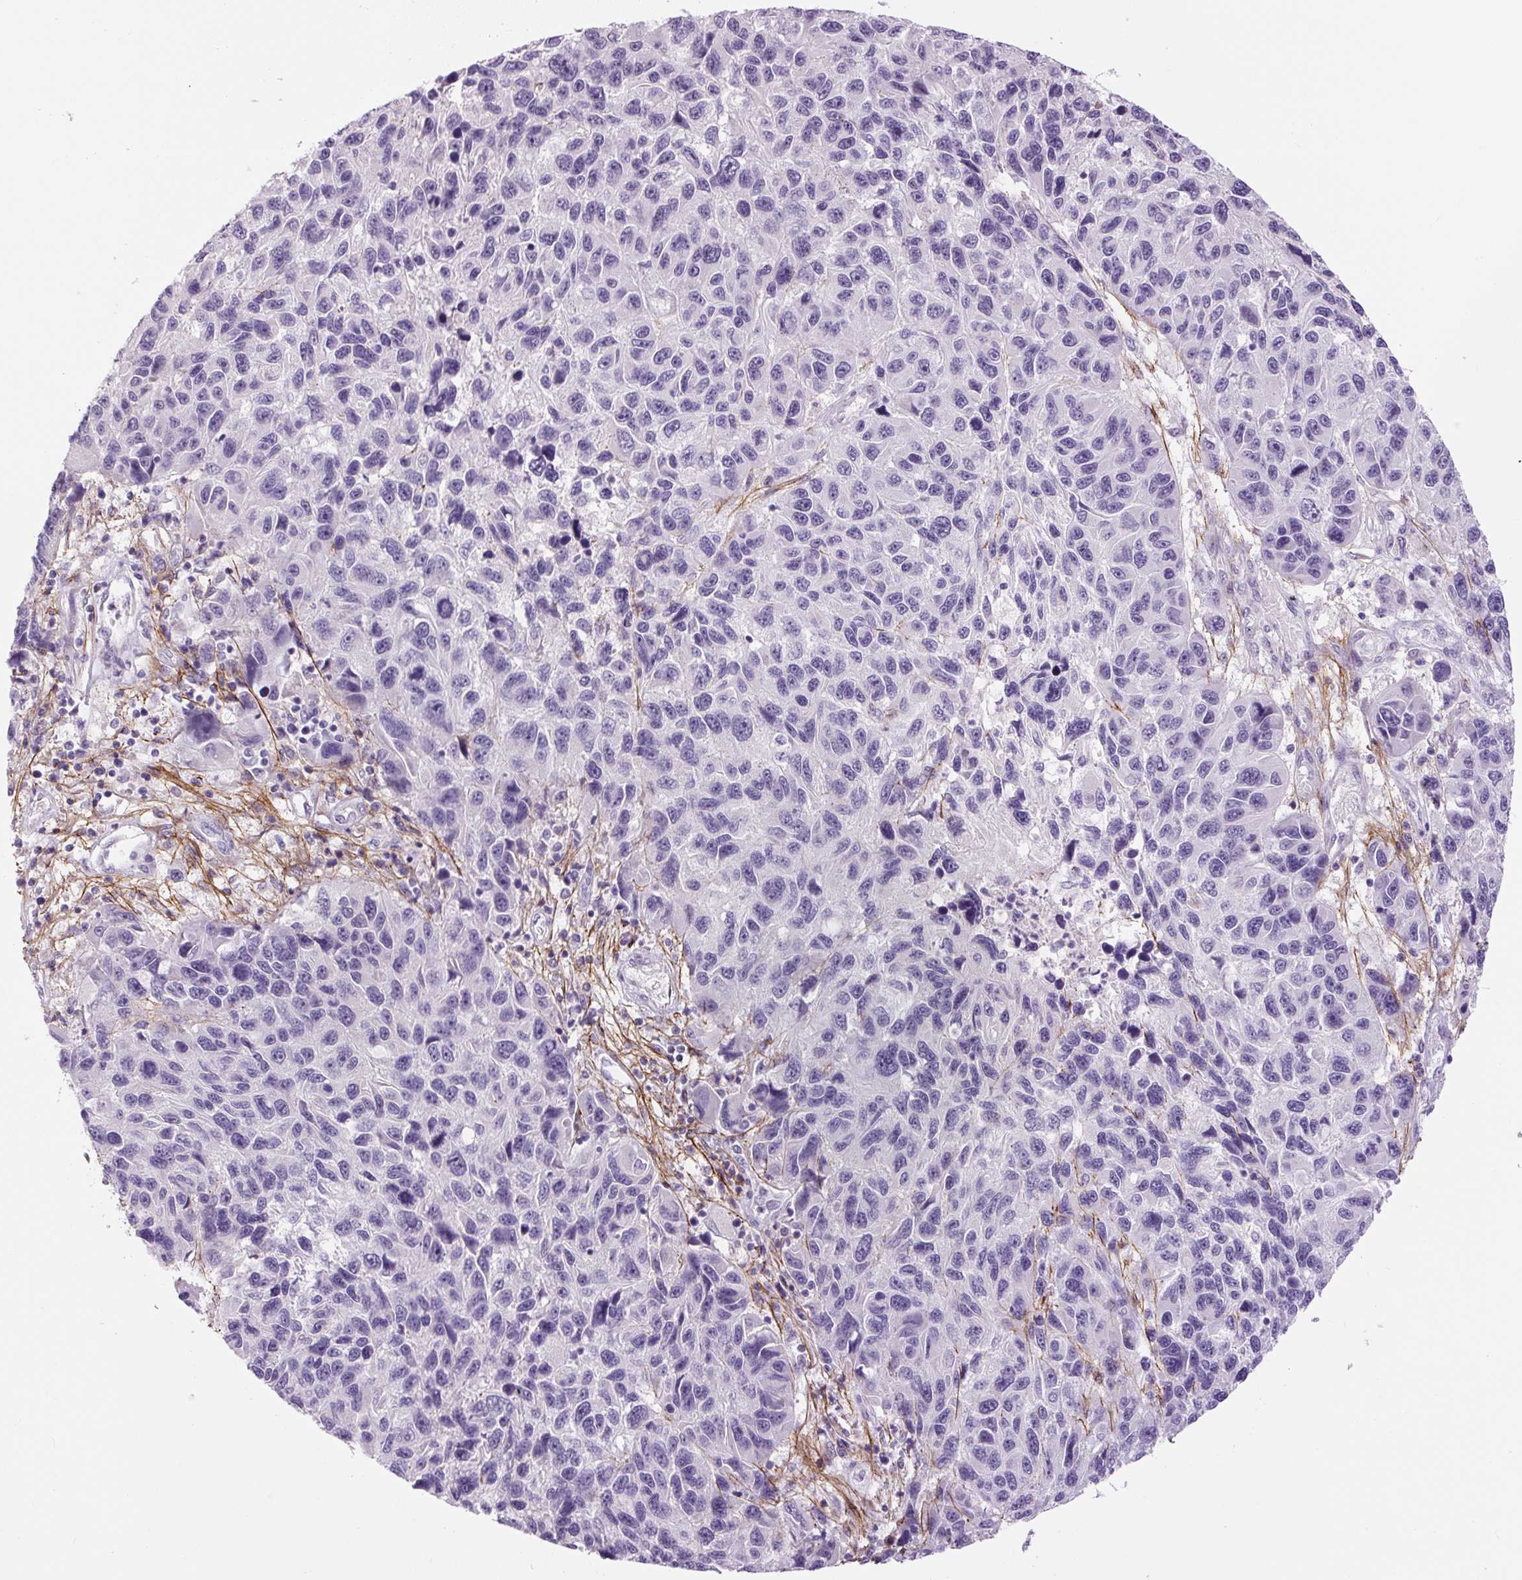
{"staining": {"intensity": "negative", "quantity": "none", "location": "none"}, "tissue": "melanoma", "cell_type": "Tumor cells", "image_type": "cancer", "snomed": [{"axis": "morphology", "description": "Malignant melanoma, NOS"}, {"axis": "topography", "description": "Skin"}], "caption": "Melanoma was stained to show a protein in brown. There is no significant positivity in tumor cells.", "gene": "FBN1", "patient": {"sex": "male", "age": 53}}